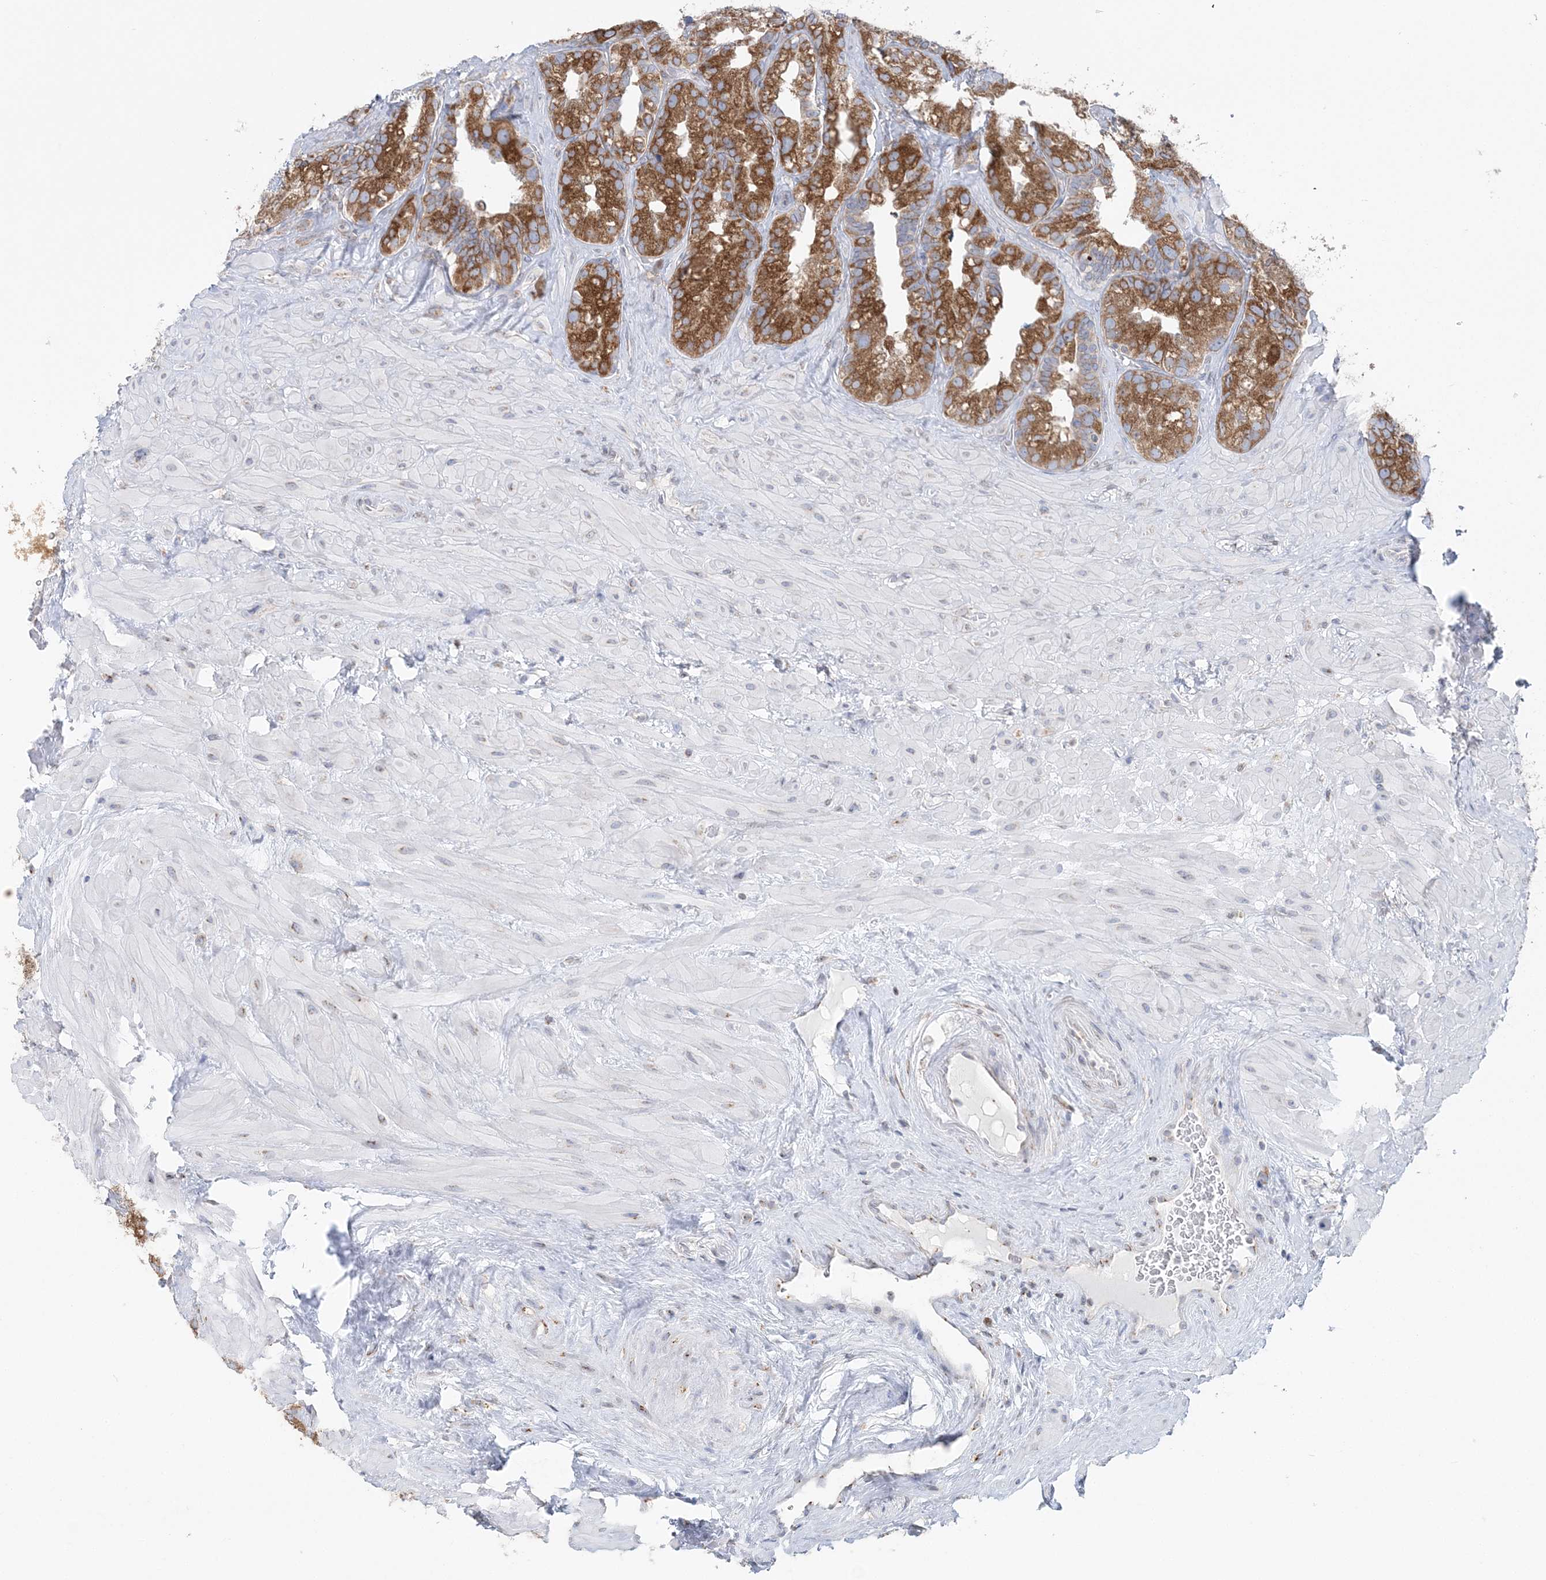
{"staining": {"intensity": "strong", "quantity": ">75%", "location": "cytoplasmic/membranous"}, "tissue": "seminal vesicle", "cell_type": "Glandular cells", "image_type": "normal", "snomed": [{"axis": "morphology", "description": "Normal tissue, NOS"}, {"axis": "topography", "description": "Prostate"}, {"axis": "topography", "description": "Seminal veicle"}], "caption": "Seminal vesicle stained with IHC displays strong cytoplasmic/membranous staining in approximately >75% of glandular cells.", "gene": "TMED10", "patient": {"sex": "male", "age": 68}}